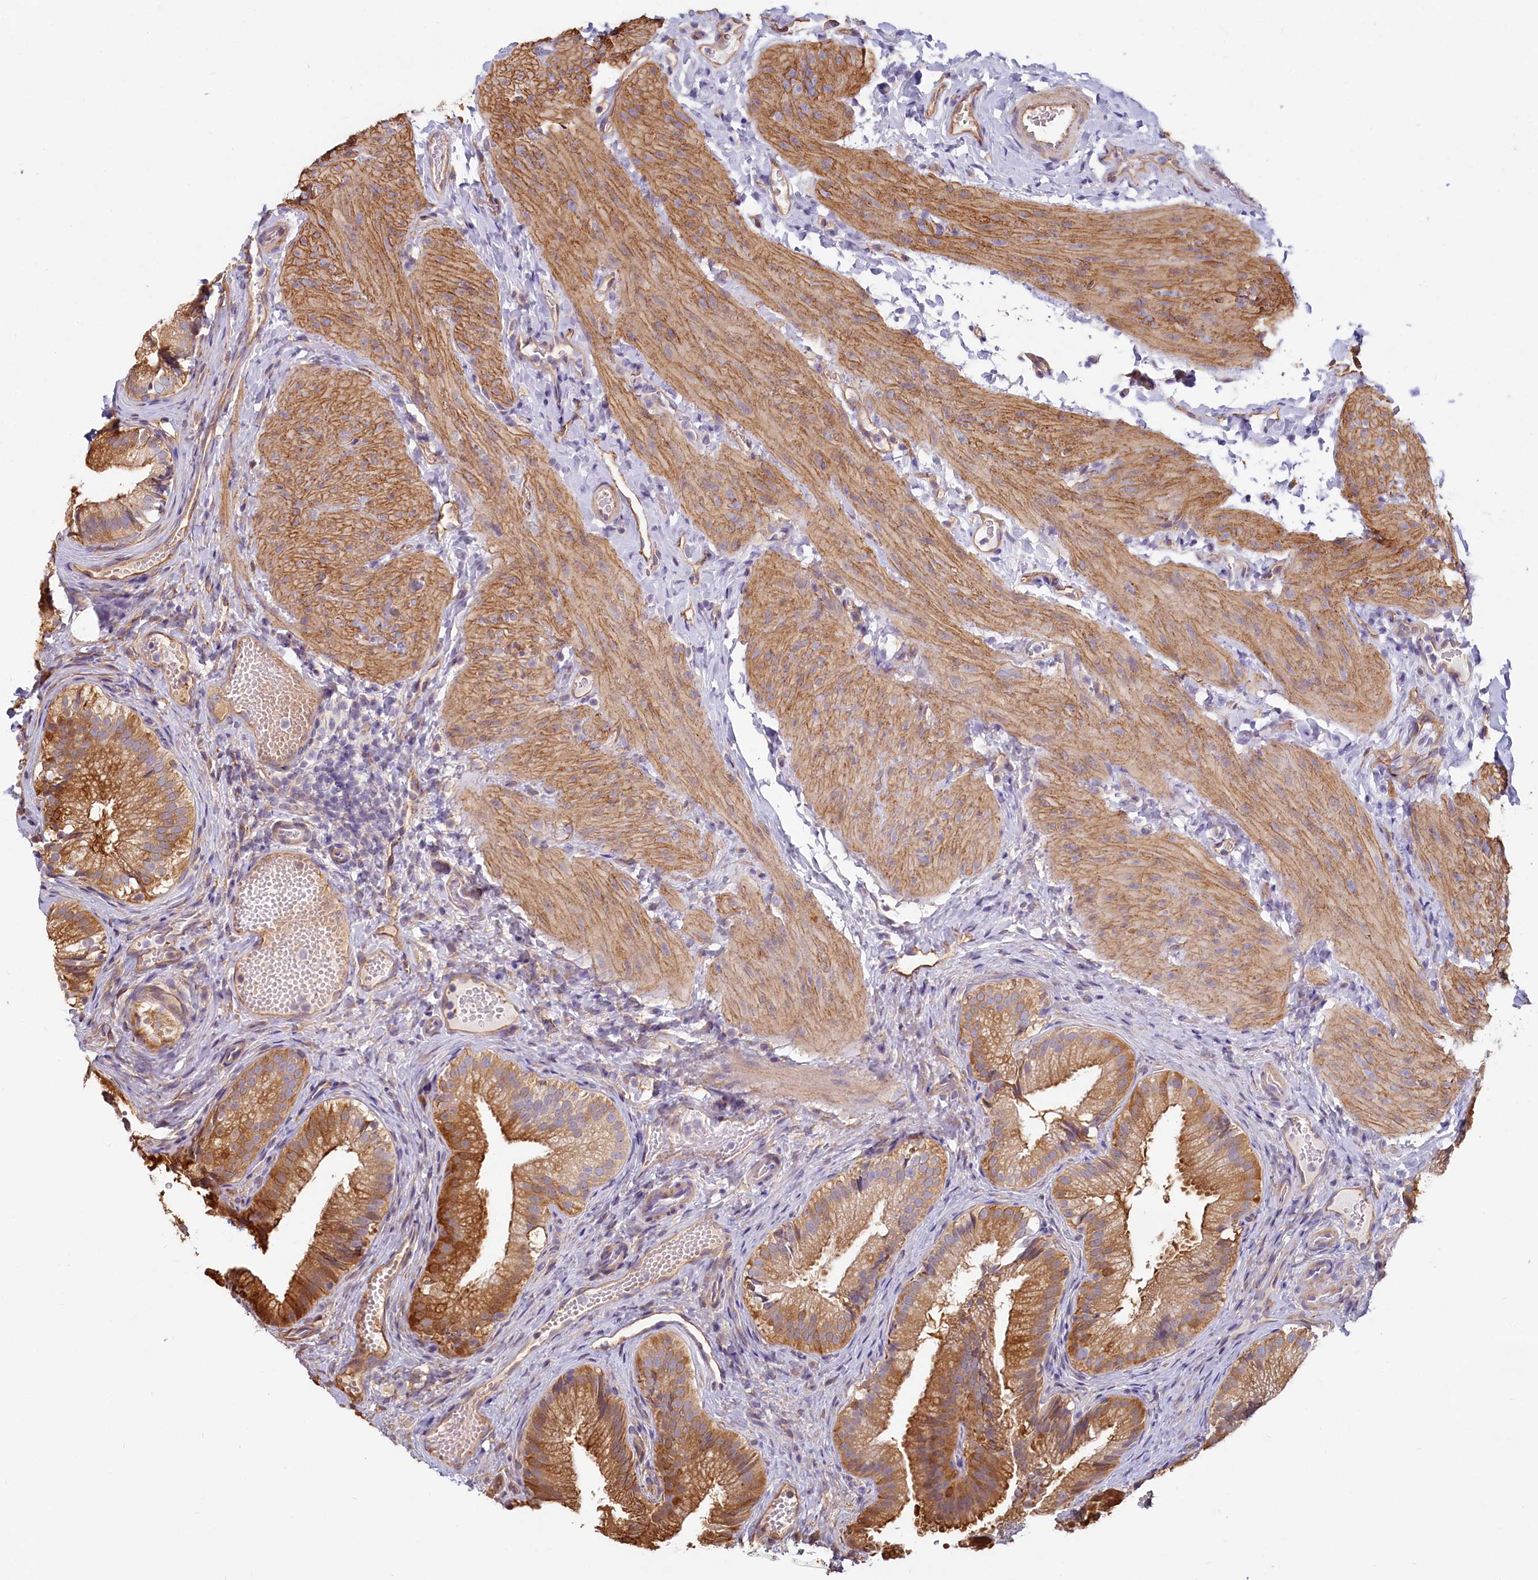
{"staining": {"intensity": "strong", "quantity": ">75%", "location": "cytoplasmic/membranous"}, "tissue": "gallbladder", "cell_type": "Glandular cells", "image_type": "normal", "snomed": [{"axis": "morphology", "description": "Normal tissue, NOS"}, {"axis": "topography", "description": "Gallbladder"}], "caption": "Unremarkable gallbladder shows strong cytoplasmic/membranous positivity in approximately >75% of glandular cells Immunohistochemistry stains the protein of interest in brown and the nuclei are stained blue..", "gene": "LMOD3", "patient": {"sex": "female", "age": 30}}